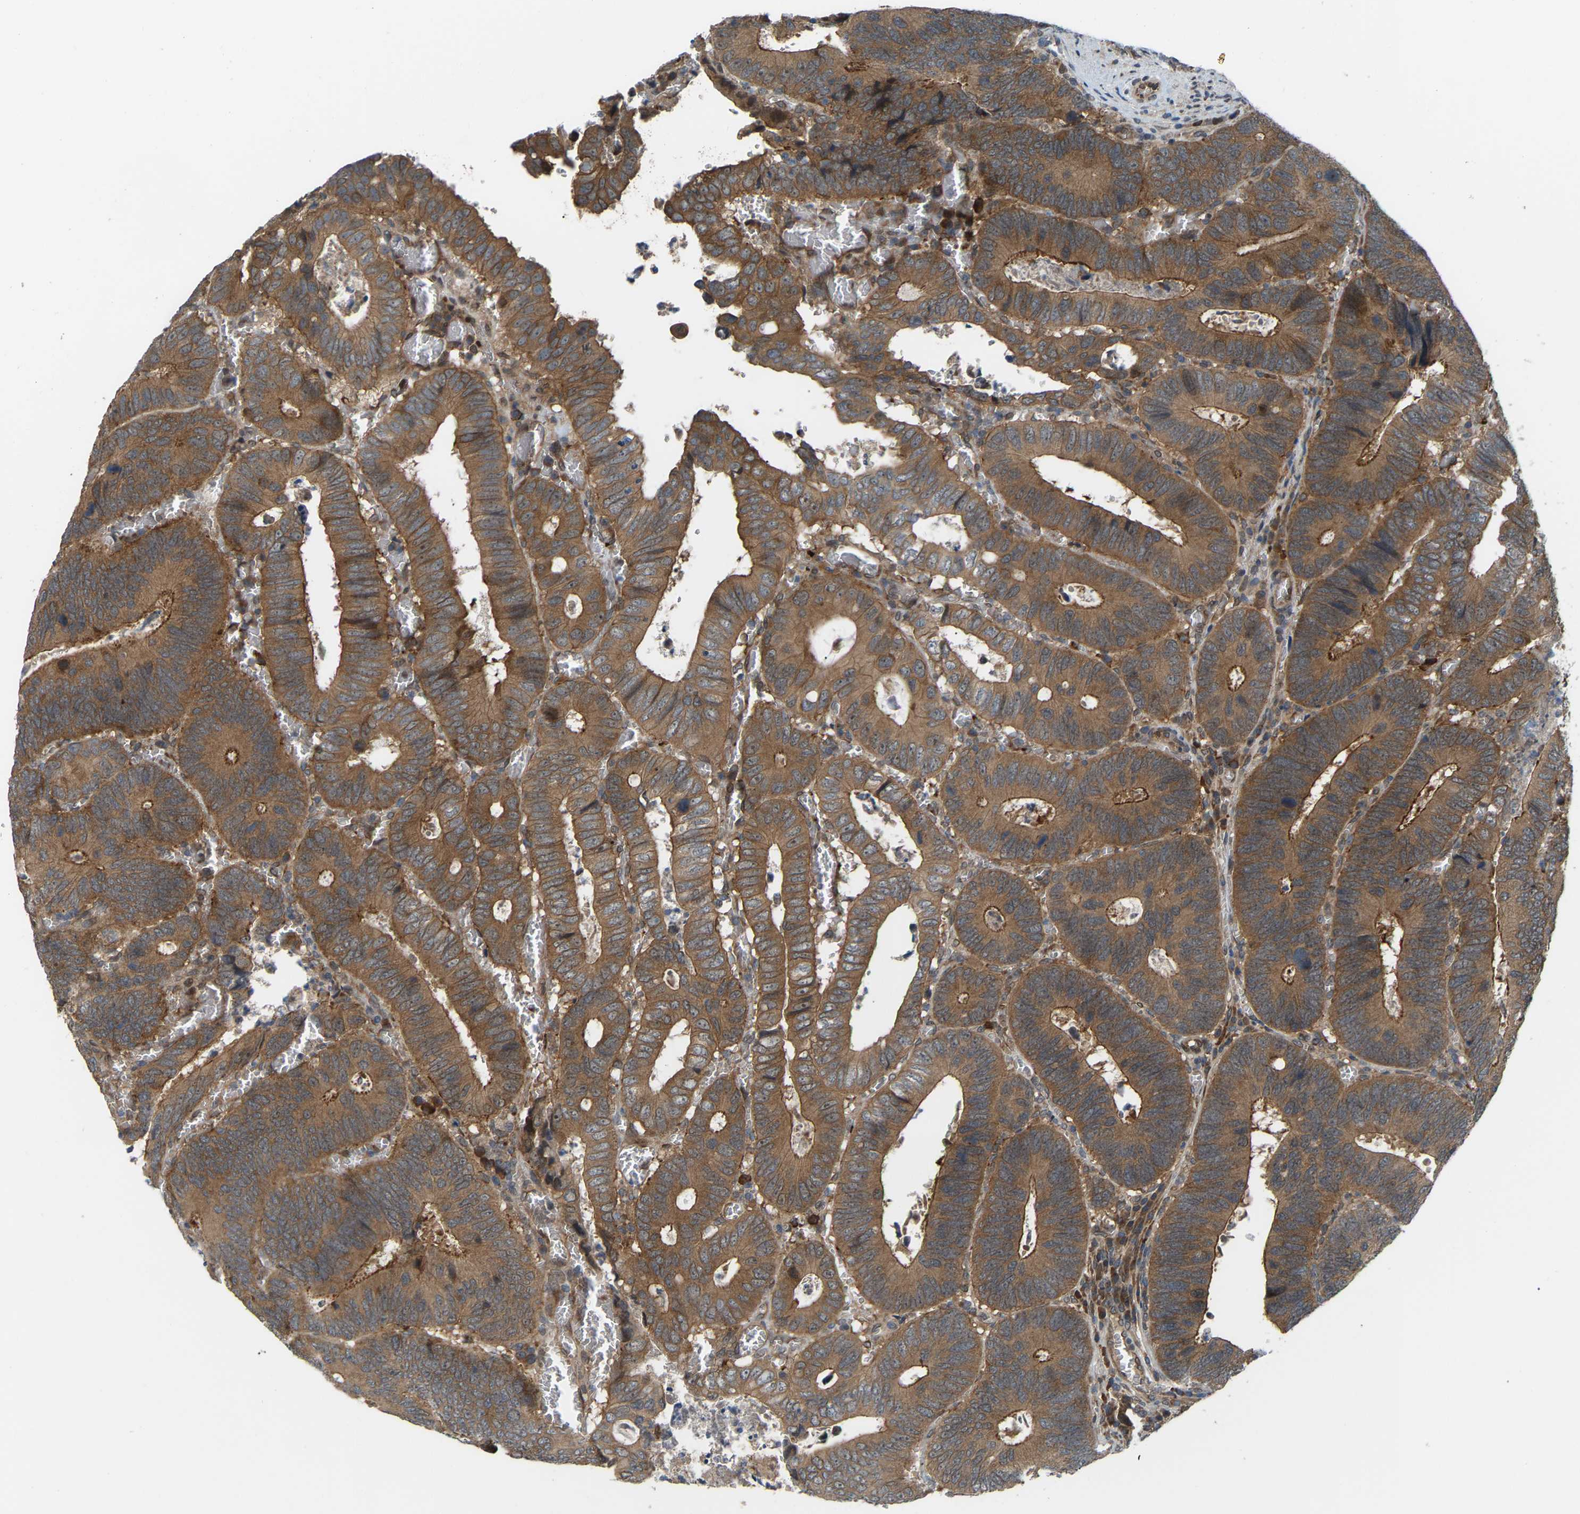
{"staining": {"intensity": "strong", "quantity": ">75%", "location": "cytoplasmic/membranous"}, "tissue": "colorectal cancer", "cell_type": "Tumor cells", "image_type": "cancer", "snomed": [{"axis": "morphology", "description": "Inflammation, NOS"}, {"axis": "morphology", "description": "Adenocarcinoma, NOS"}, {"axis": "topography", "description": "Colon"}], "caption": "This micrograph exhibits IHC staining of human colorectal cancer, with high strong cytoplasmic/membranous positivity in approximately >75% of tumor cells.", "gene": "CROT", "patient": {"sex": "male", "age": 72}}